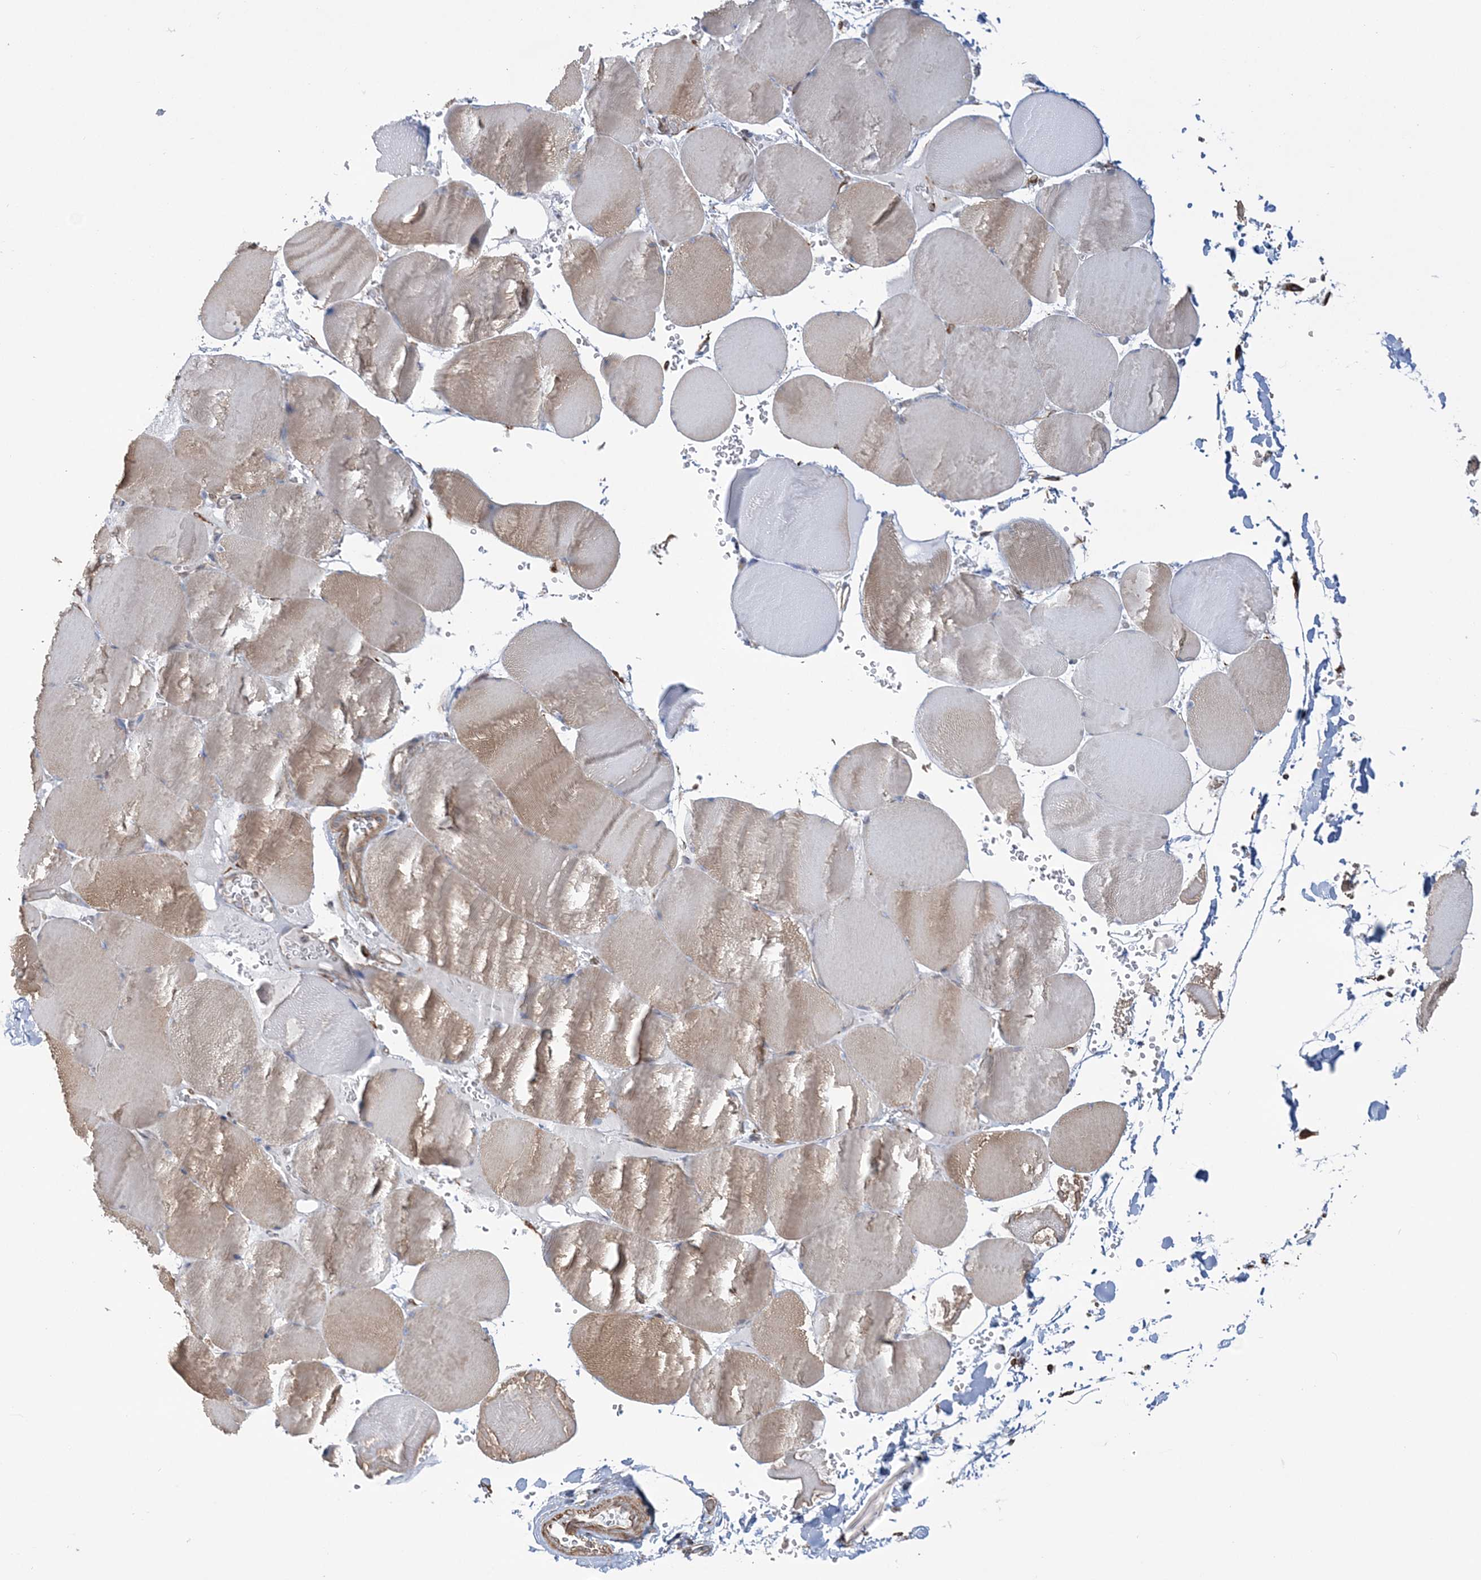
{"staining": {"intensity": "weak", "quantity": "25%-75%", "location": "cytoplasmic/membranous"}, "tissue": "skeletal muscle", "cell_type": "Myocytes", "image_type": "normal", "snomed": [{"axis": "morphology", "description": "Normal tissue, NOS"}, {"axis": "topography", "description": "Skeletal muscle"}, {"axis": "topography", "description": "Head-Neck"}], "caption": "IHC of benign skeletal muscle demonstrates low levels of weak cytoplasmic/membranous positivity in about 25%-75% of myocytes.", "gene": "ZNF821", "patient": {"sex": "male", "age": 66}}